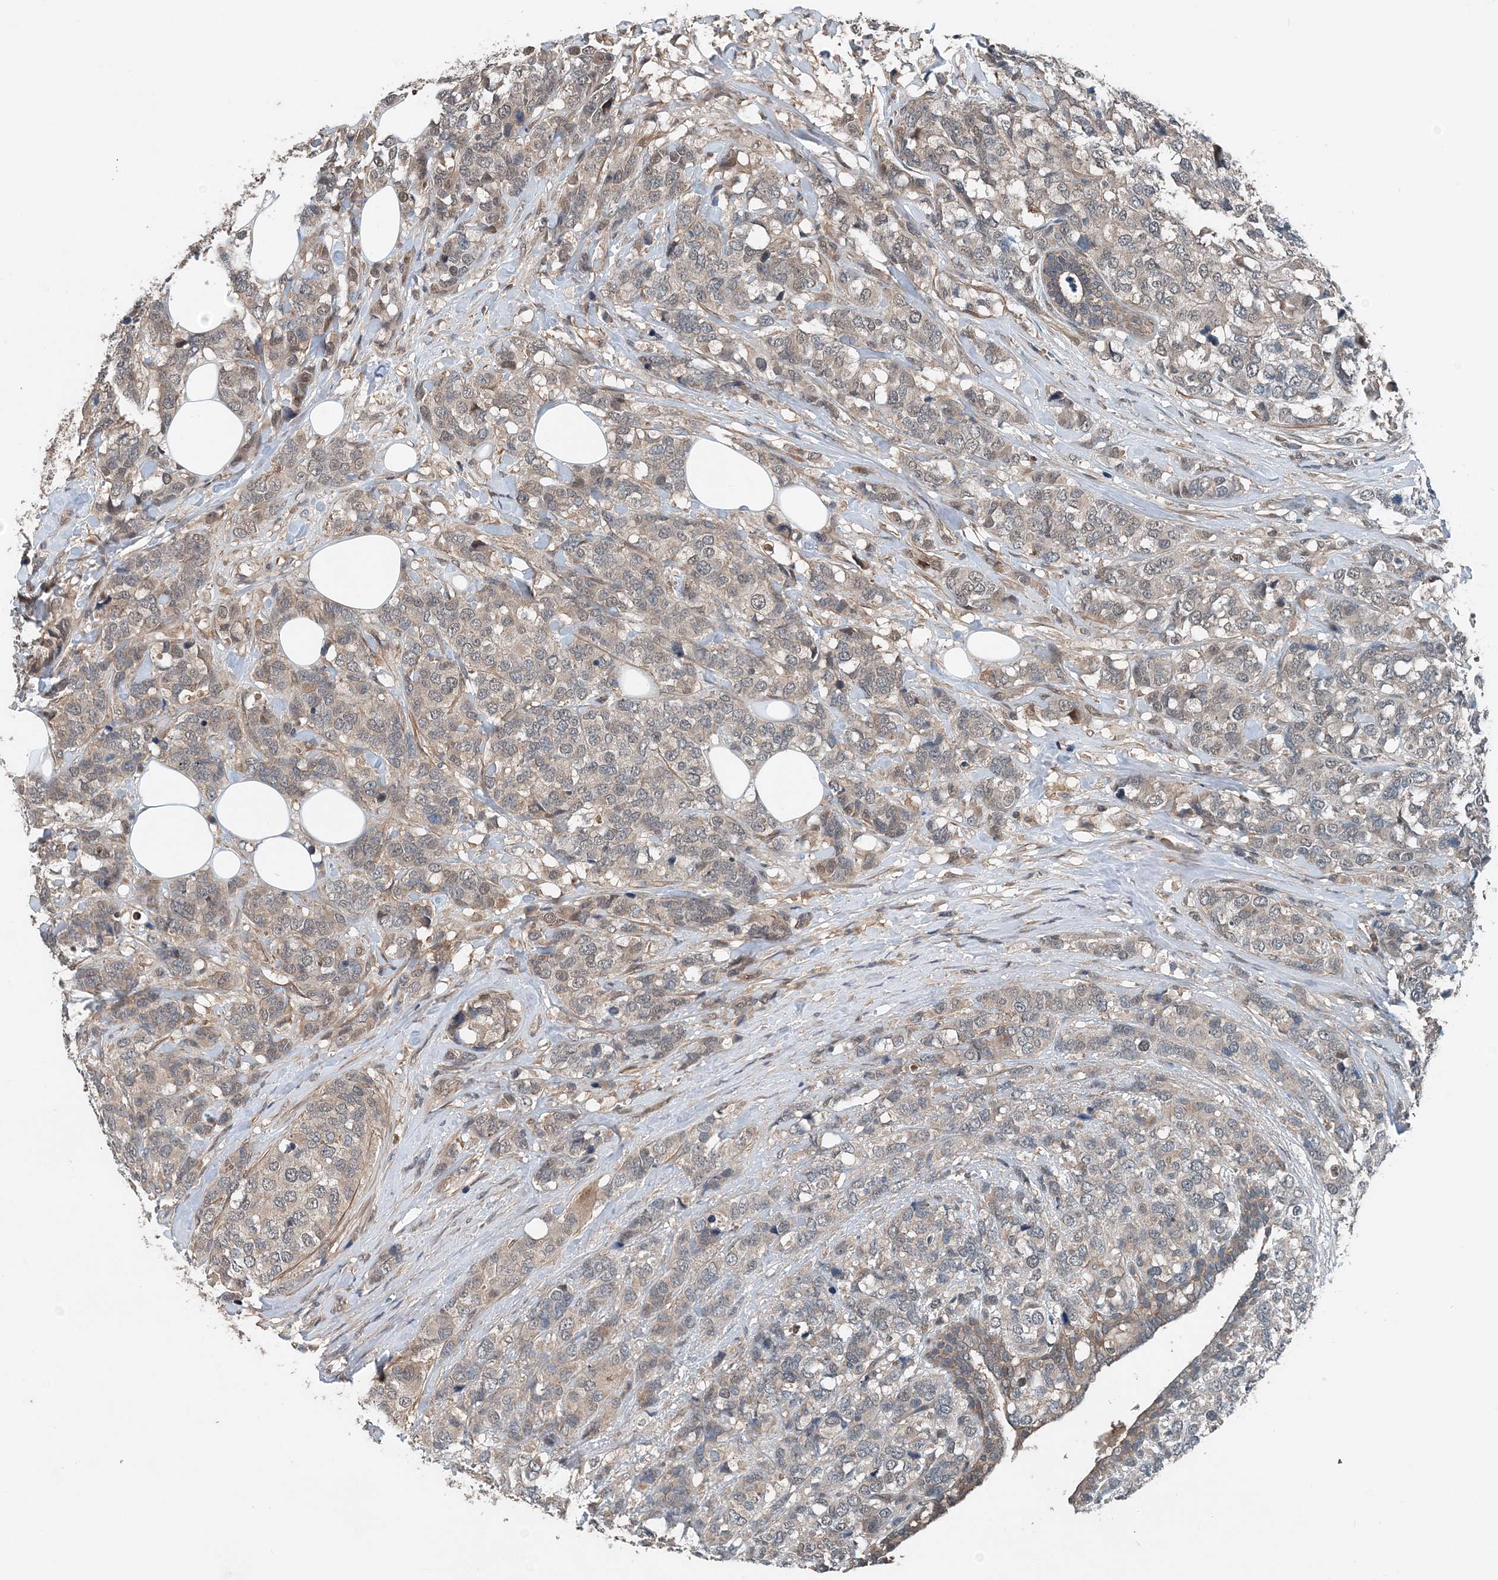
{"staining": {"intensity": "weak", "quantity": "<25%", "location": "cytoplasmic/membranous"}, "tissue": "breast cancer", "cell_type": "Tumor cells", "image_type": "cancer", "snomed": [{"axis": "morphology", "description": "Lobular carcinoma"}, {"axis": "topography", "description": "Breast"}], "caption": "Immunohistochemical staining of human breast cancer (lobular carcinoma) reveals no significant positivity in tumor cells.", "gene": "SMPD3", "patient": {"sex": "female", "age": 59}}